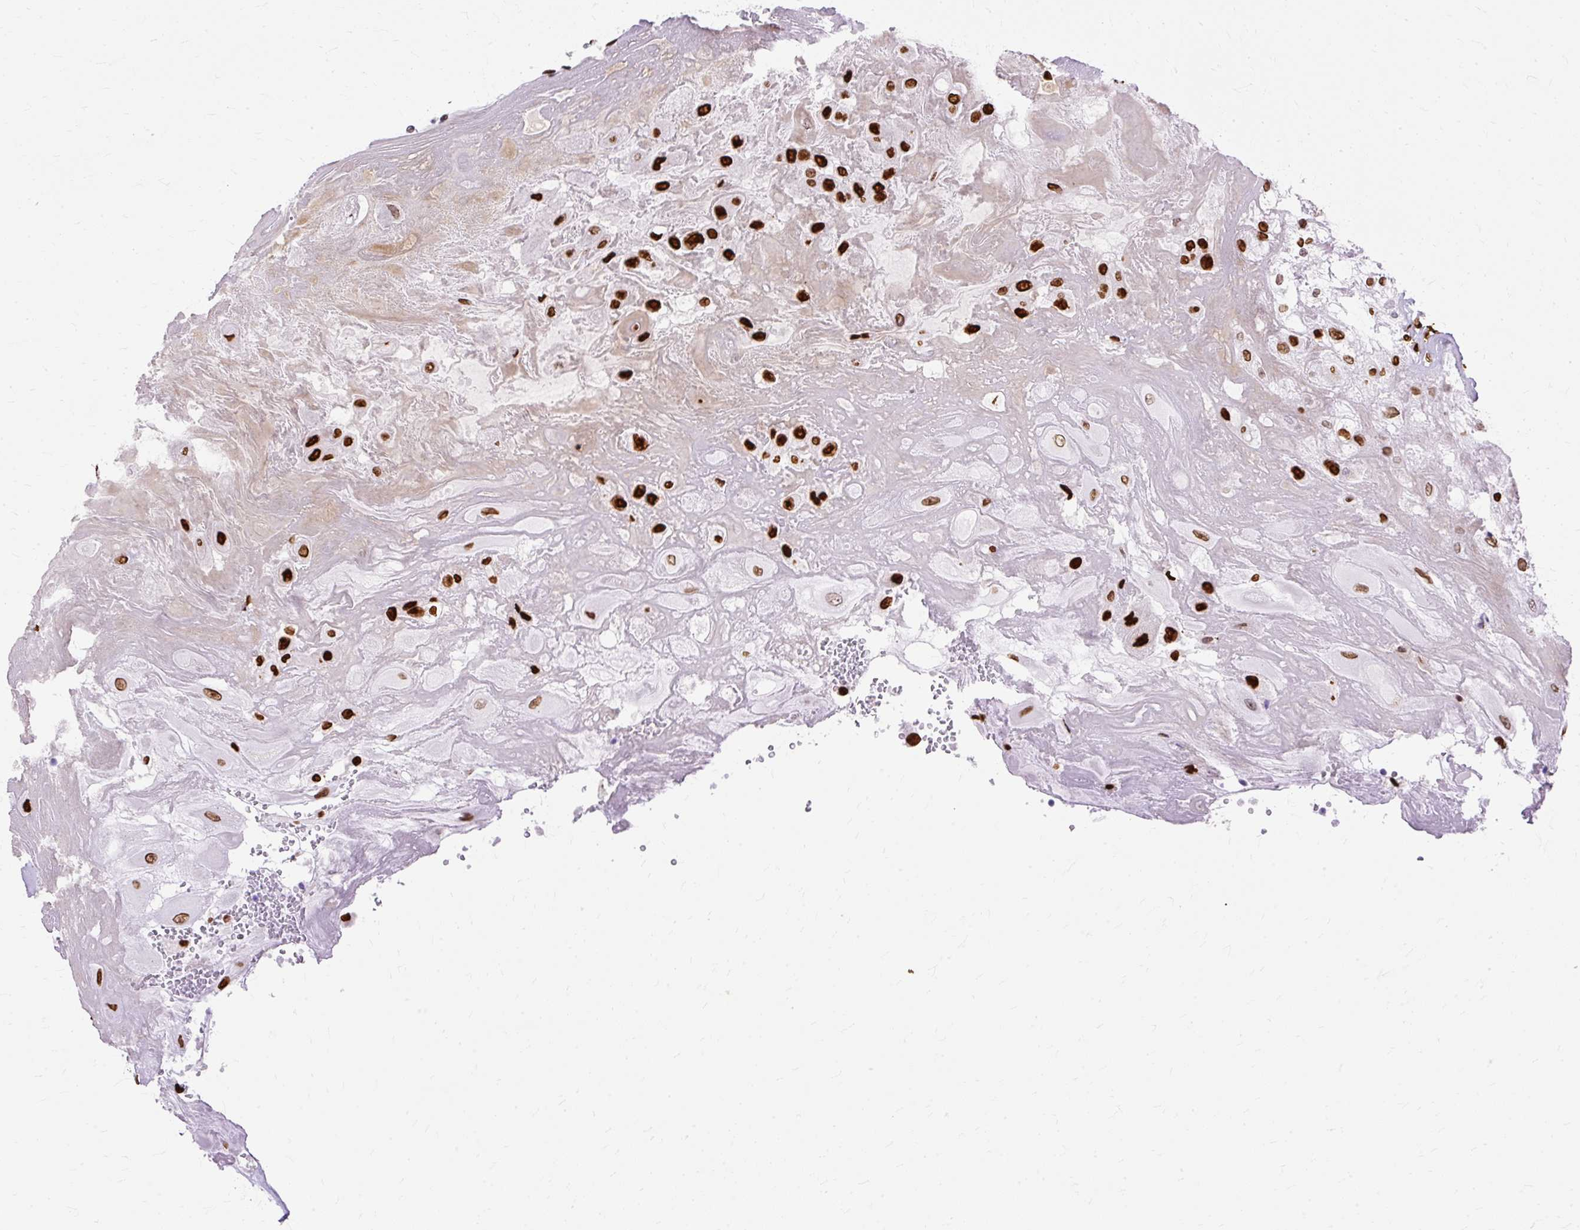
{"staining": {"intensity": "strong", "quantity": ">75%", "location": "nuclear"}, "tissue": "placenta", "cell_type": "Decidual cells", "image_type": "normal", "snomed": [{"axis": "morphology", "description": "Normal tissue, NOS"}, {"axis": "topography", "description": "Placenta"}], "caption": "This is a histology image of immunohistochemistry (IHC) staining of benign placenta, which shows strong positivity in the nuclear of decidual cells.", "gene": "TMEM184C", "patient": {"sex": "female", "age": 32}}